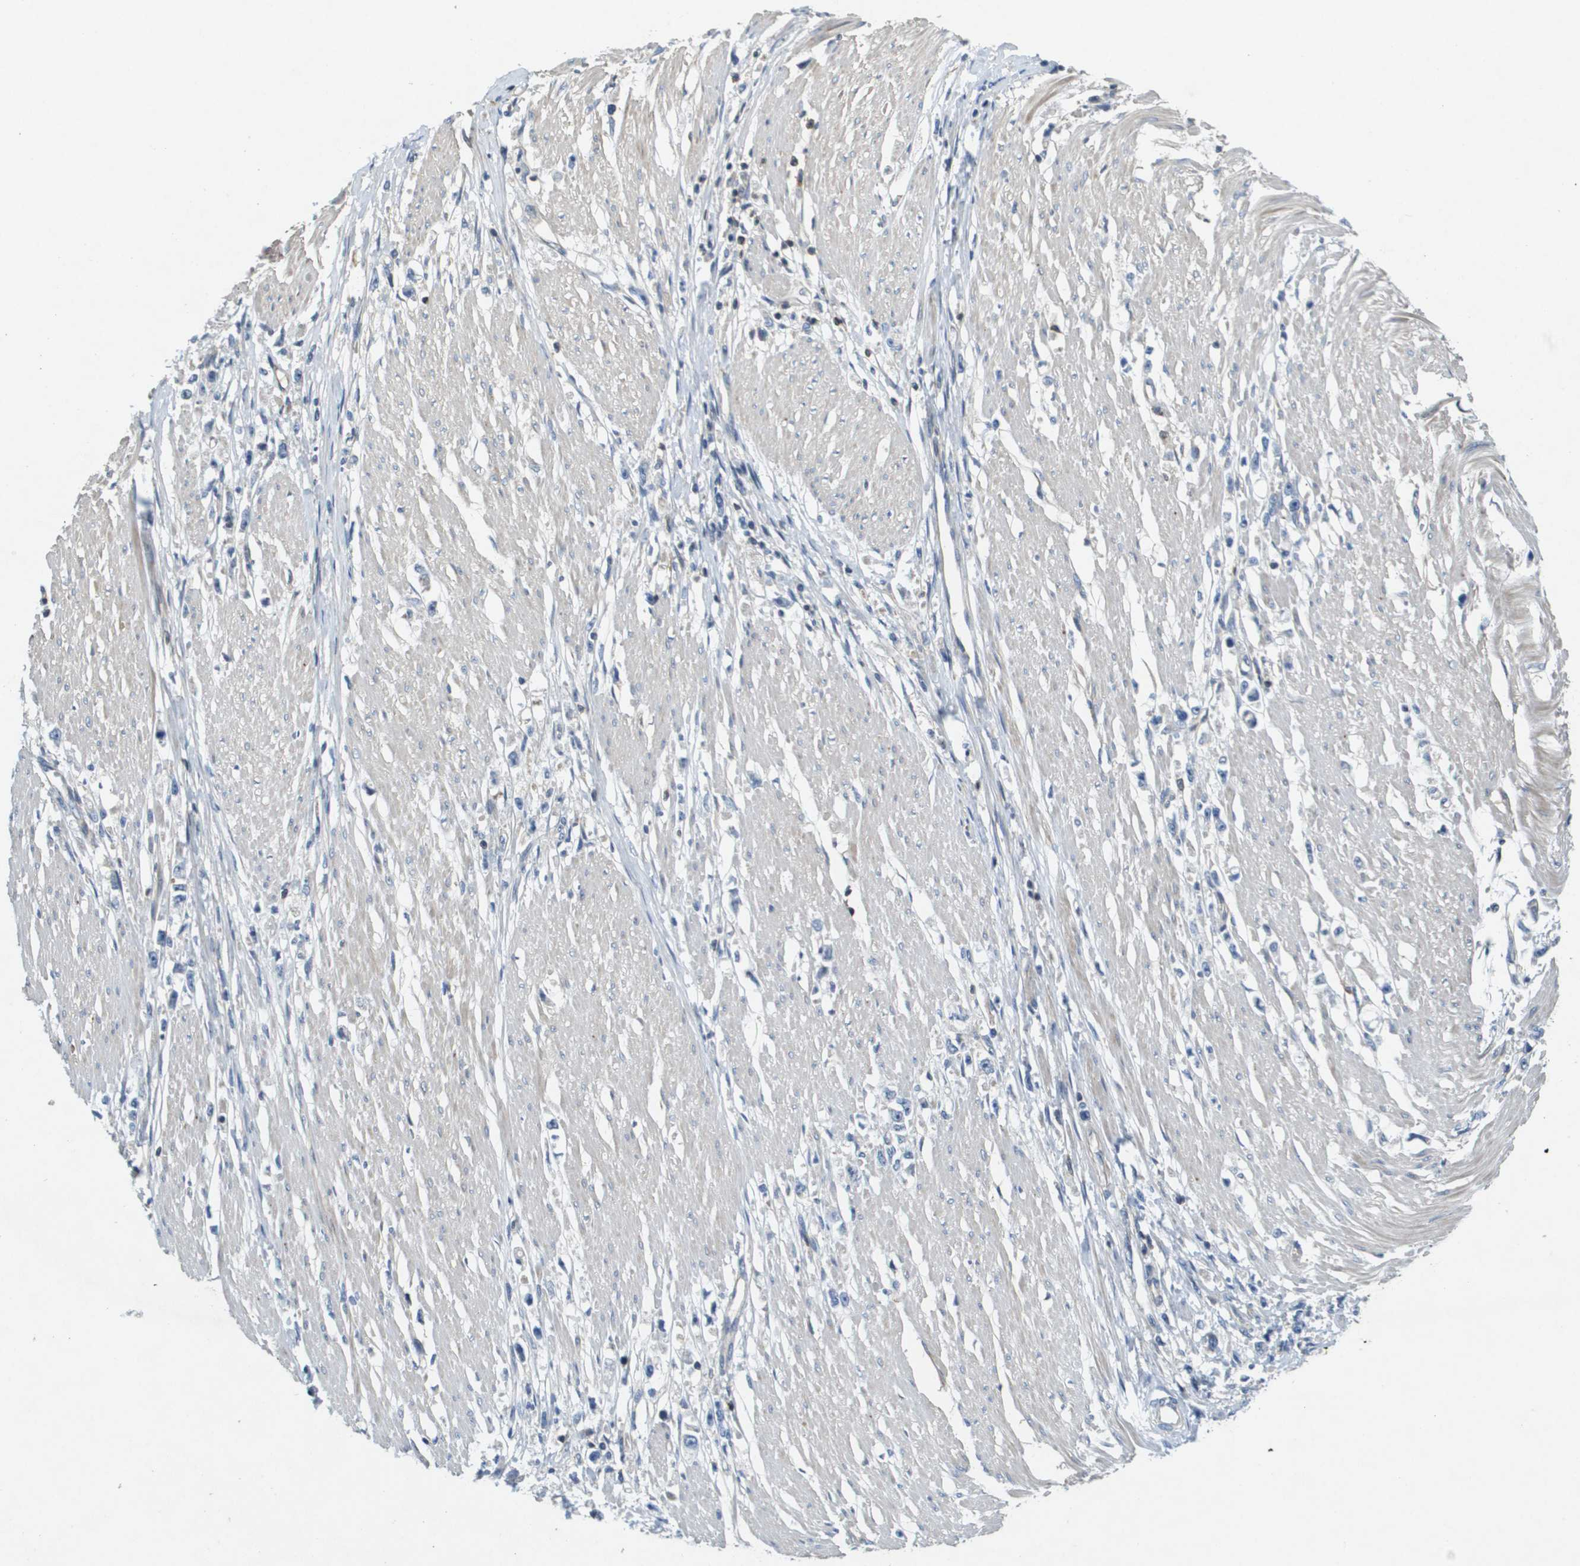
{"staining": {"intensity": "negative", "quantity": "none", "location": "none"}, "tissue": "stomach cancer", "cell_type": "Tumor cells", "image_type": "cancer", "snomed": [{"axis": "morphology", "description": "Adenocarcinoma, NOS"}, {"axis": "topography", "description": "Stomach"}], "caption": "A photomicrograph of human stomach cancer is negative for staining in tumor cells.", "gene": "SCN4B", "patient": {"sex": "female", "age": 59}}